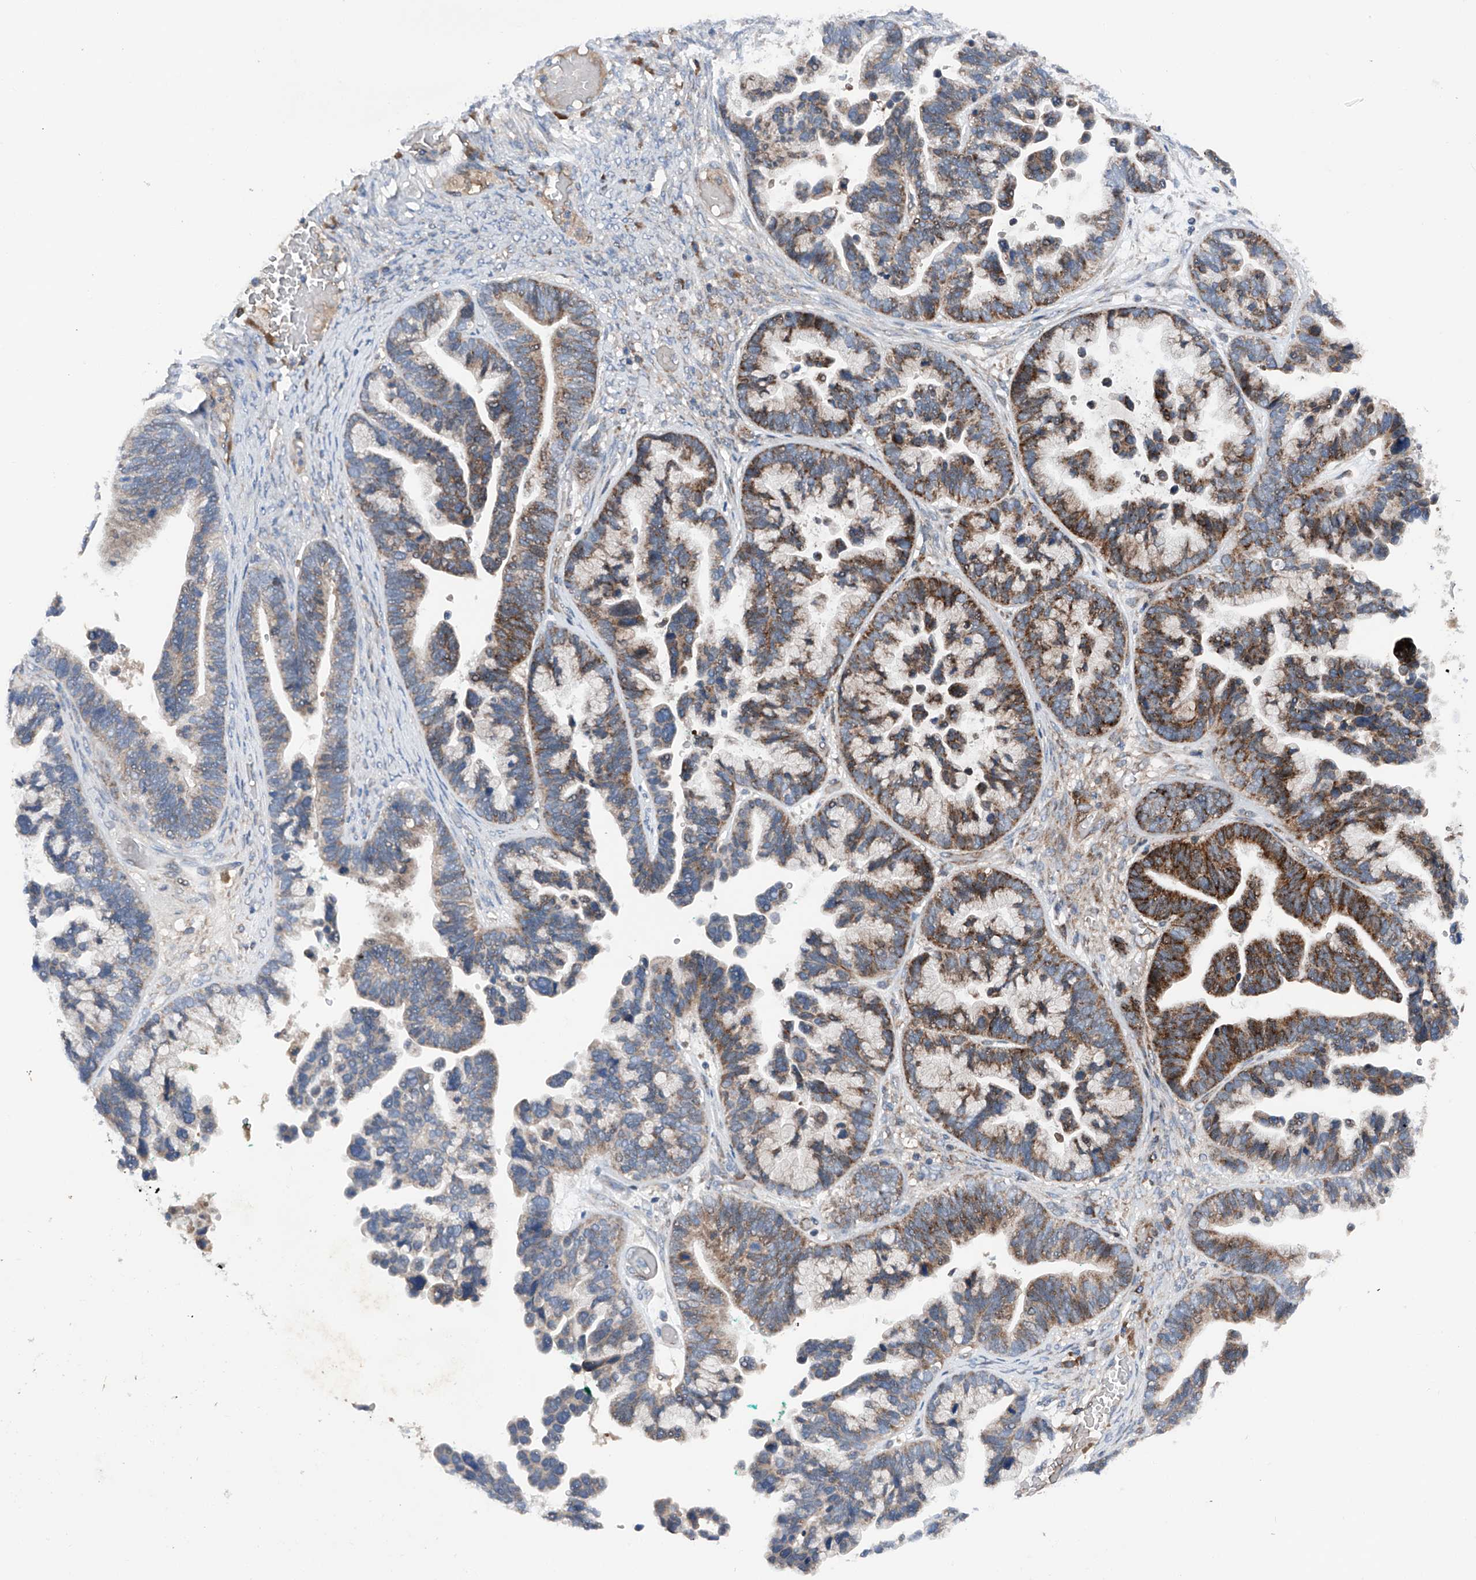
{"staining": {"intensity": "moderate", "quantity": ">75%", "location": "cytoplasmic/membranous"}, "tissue": "ovarian cancer", "cell_type": "Tumor cells", "image_type": "cancer", "snomed": [{"axis": "morphology", "description": "Cystadenocarcinoma, serous, NOS"}, {"axis": "topography", "description": "Ovary"}], "caption": "A histopathology image of ovarian cancer (serous cystadenocarcinoma) stained for a protein reveals moderate cytoplasmic/membranous brown staining in tumor cells. (brown staining indicates protein expression, while blue staining denotes nuclei).", "gene": "DAD1", "patient": {"sex": "female", "age": 56}}